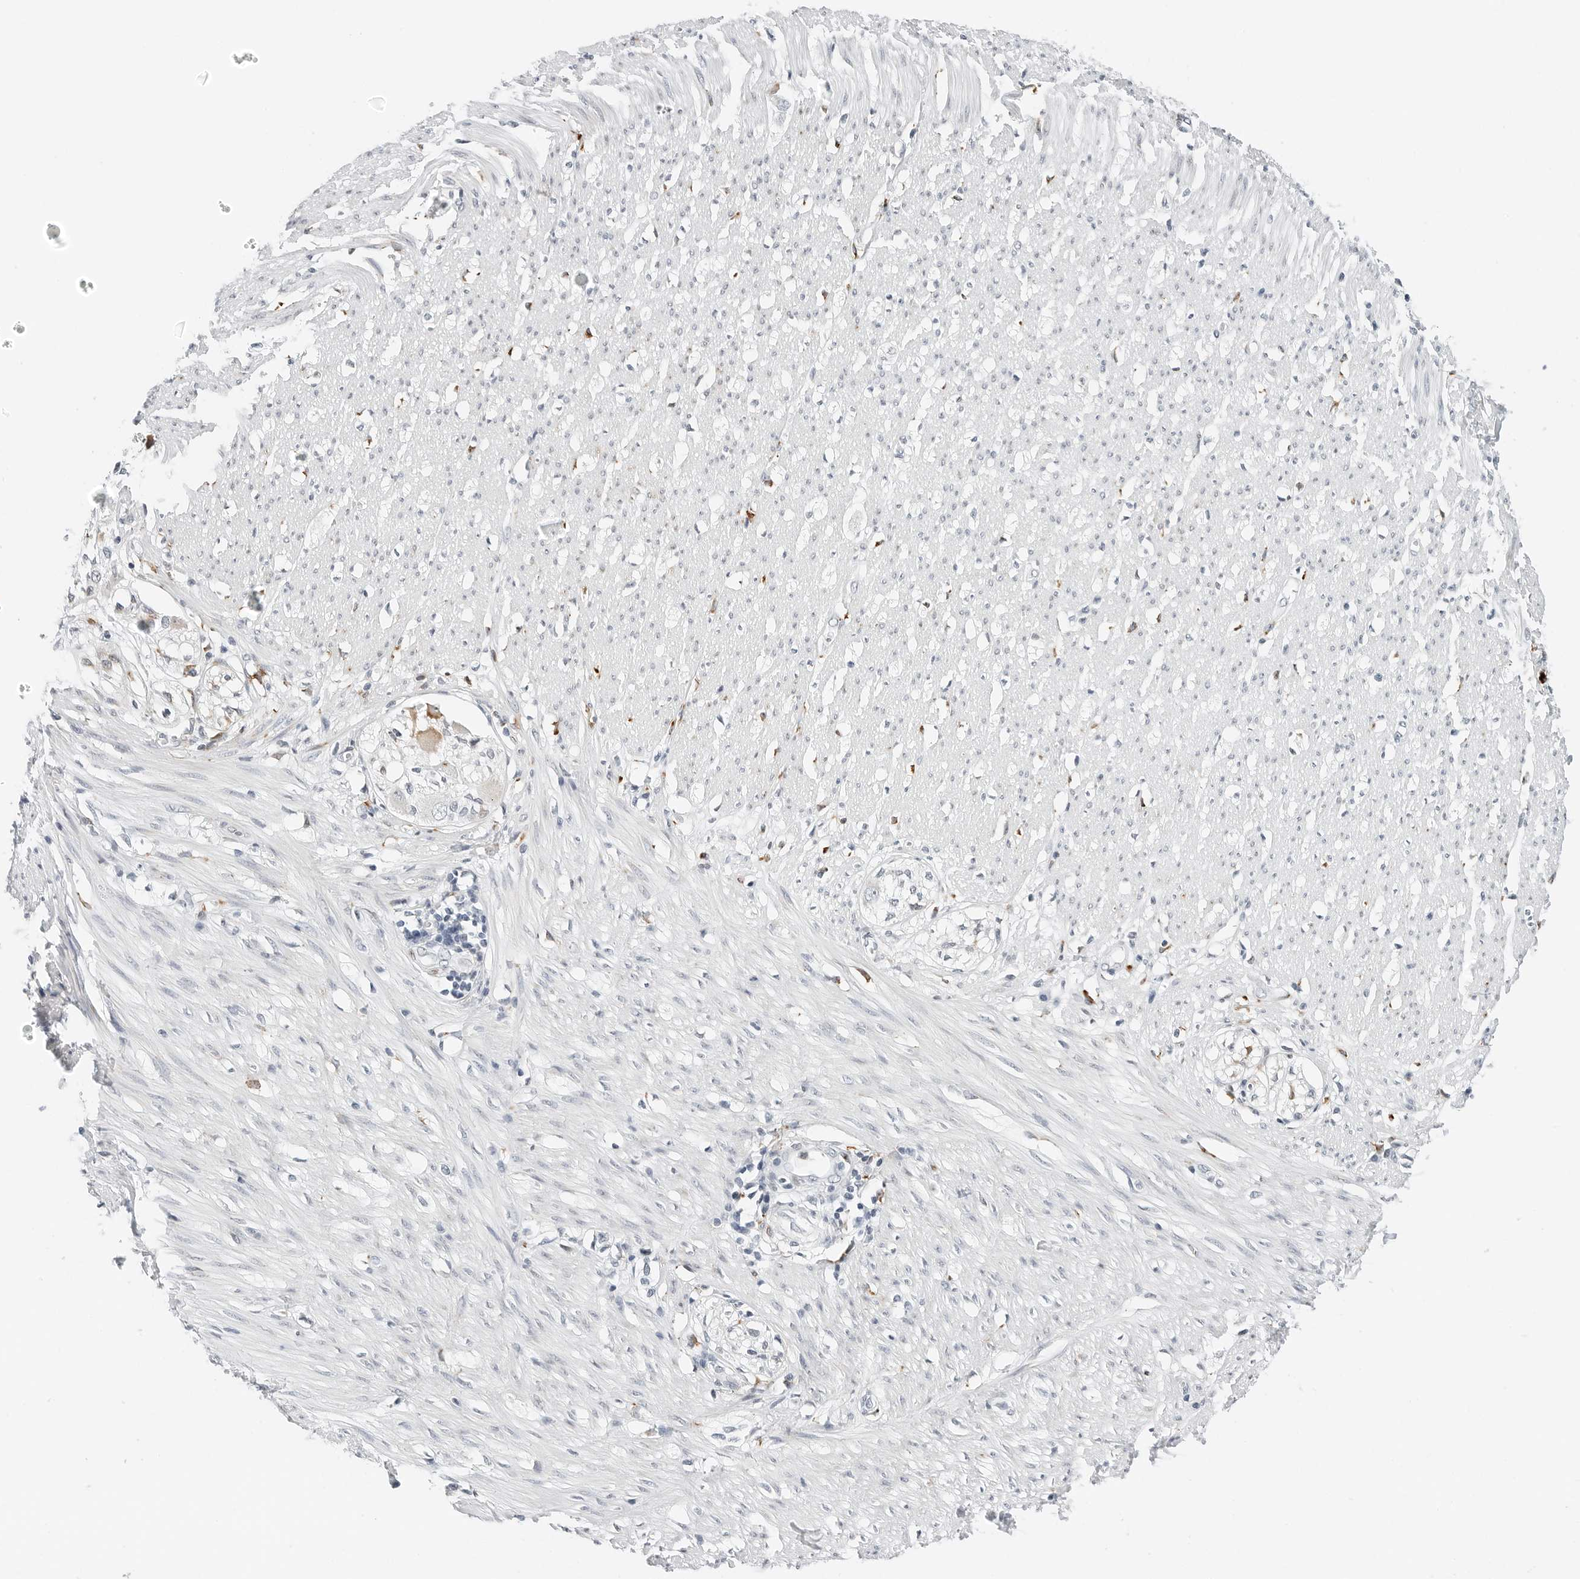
{"staining": {"intensity": "negative", "quantity": "none", "location": "none"}, "tissue": "smooth muscle", "cell_type": "Smooth muscle cells", "image_type": "normal", "snomed": [{"axis": "morphology", "description": "Normal tissue, NOS"}, {"axis": "morphology", "description": "Adenocarcinoma, NOS"}, {"axis": "topography", "description": "Colon"}, {"axis": "topography", "description": "Peripheral nerve tissue"}], "caption": "Immunohistochemistry (IHC) of unremarkable human smooth muscle shows no staining in smooth muscle cells. The staining was performed using DAB to visualize the protein expression in brown, while the nuclei were stained in blue with hematoxylin (Magnification: 20x).", "gene": "P4HA2", "patient": {"sex": "male", "age": 14}}